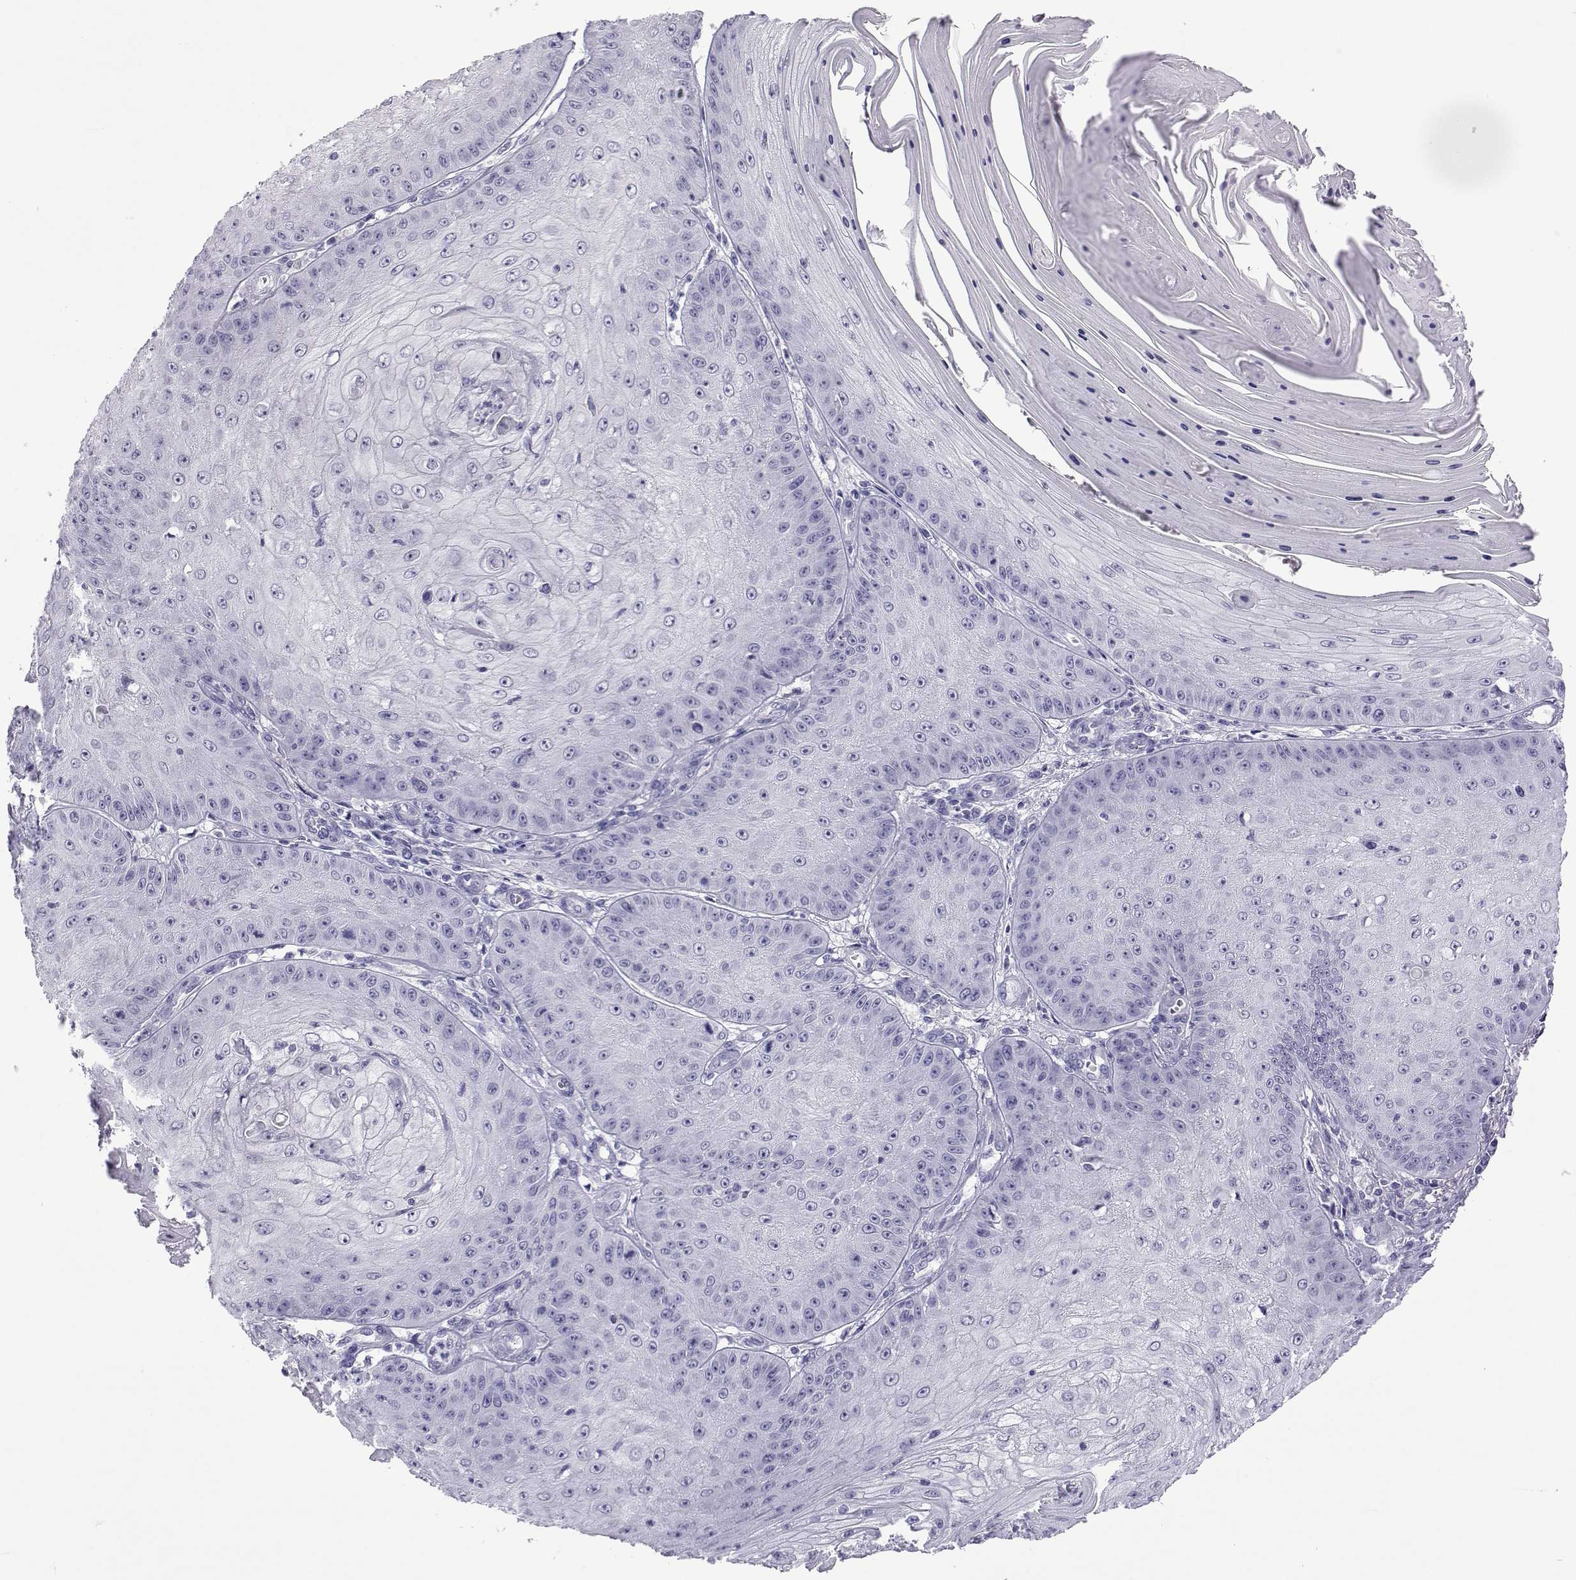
{"staining": {"intensity": "negative", "quantity": "none", "location": "none"}, "tissue": "skin cancer", "cell_type": "Tumor cells", "image_type": "cancer", "snomed": [{"axis": "morphology", "description": "Squamous cell carcinoma, NOS"}, {"axis": "topography", "description": "Skin"}], "caption": "IHC of human skin squamous cell carcinoma demonstrates no expression in tumor cells. (Stains: DAB (3,3'-diaminobenzidine) IHC with hematoxylin counter stain, Microscopy: brightfield microscopy at high magnification).", "gene": "ACTL7A", "patient": {"sex": "male", "age": 70}}